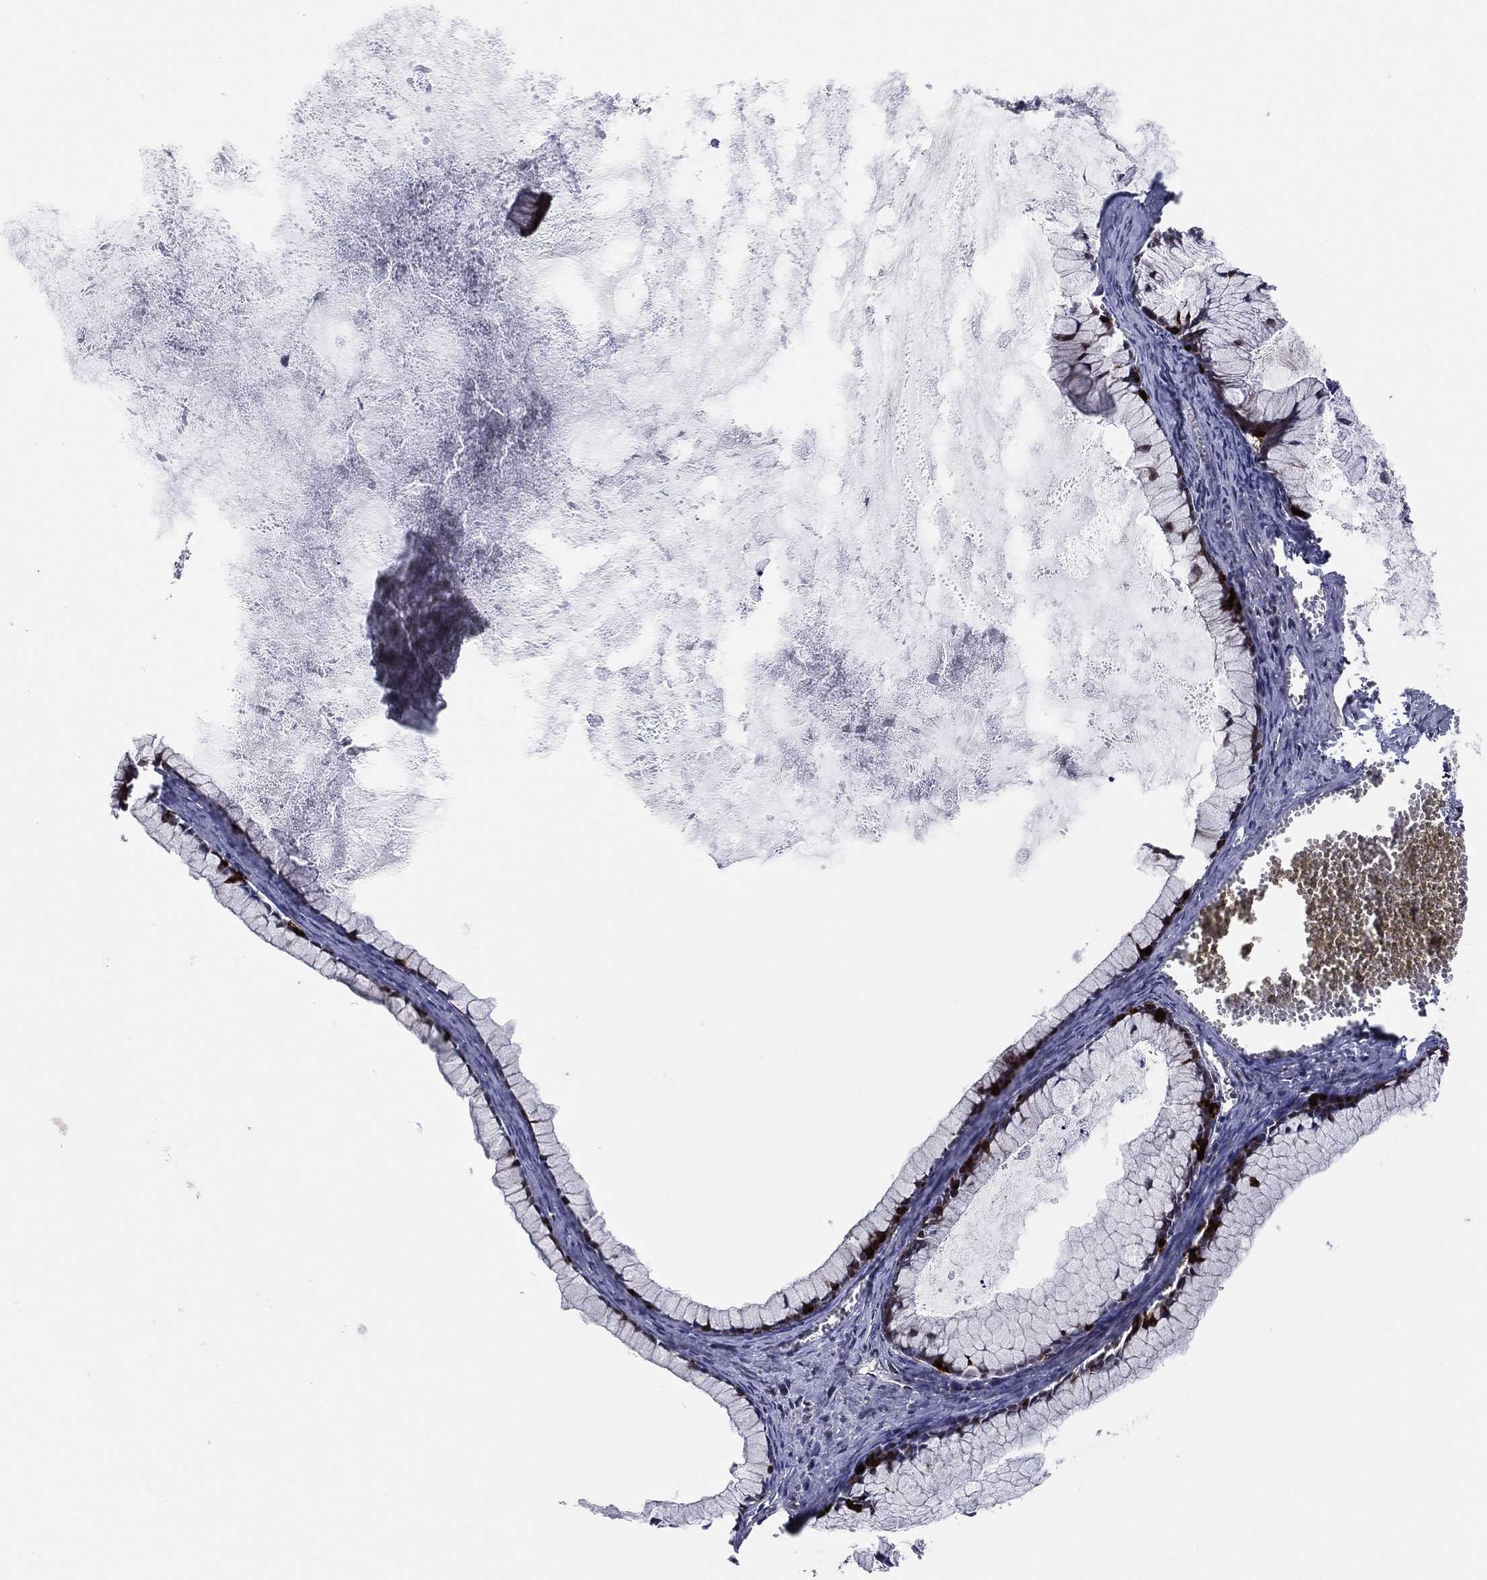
{"staining": {"intensity": "moderate", "quantity": "25%-75%", "location": "cytoplasmic/membranous"}, "tissue": "ovarian cancer", "cell_type": "Tumor cells", "image_type": "cancer", "snomed": [{"axis": "morphology", "description": "Cystadenocarcinoma, mucinous, NOS"}, {"axis": "topography", "description": "Ovary"}], "caption": "Moderate cytoplasmic/membranous positivity for a protein is appreciated in about 25%-75% of tumor cells of ovarian cancer using immunohistochemistry (IHC).", "gene": "UTP14A", "patient": {"sex": "female", "age": 41}}